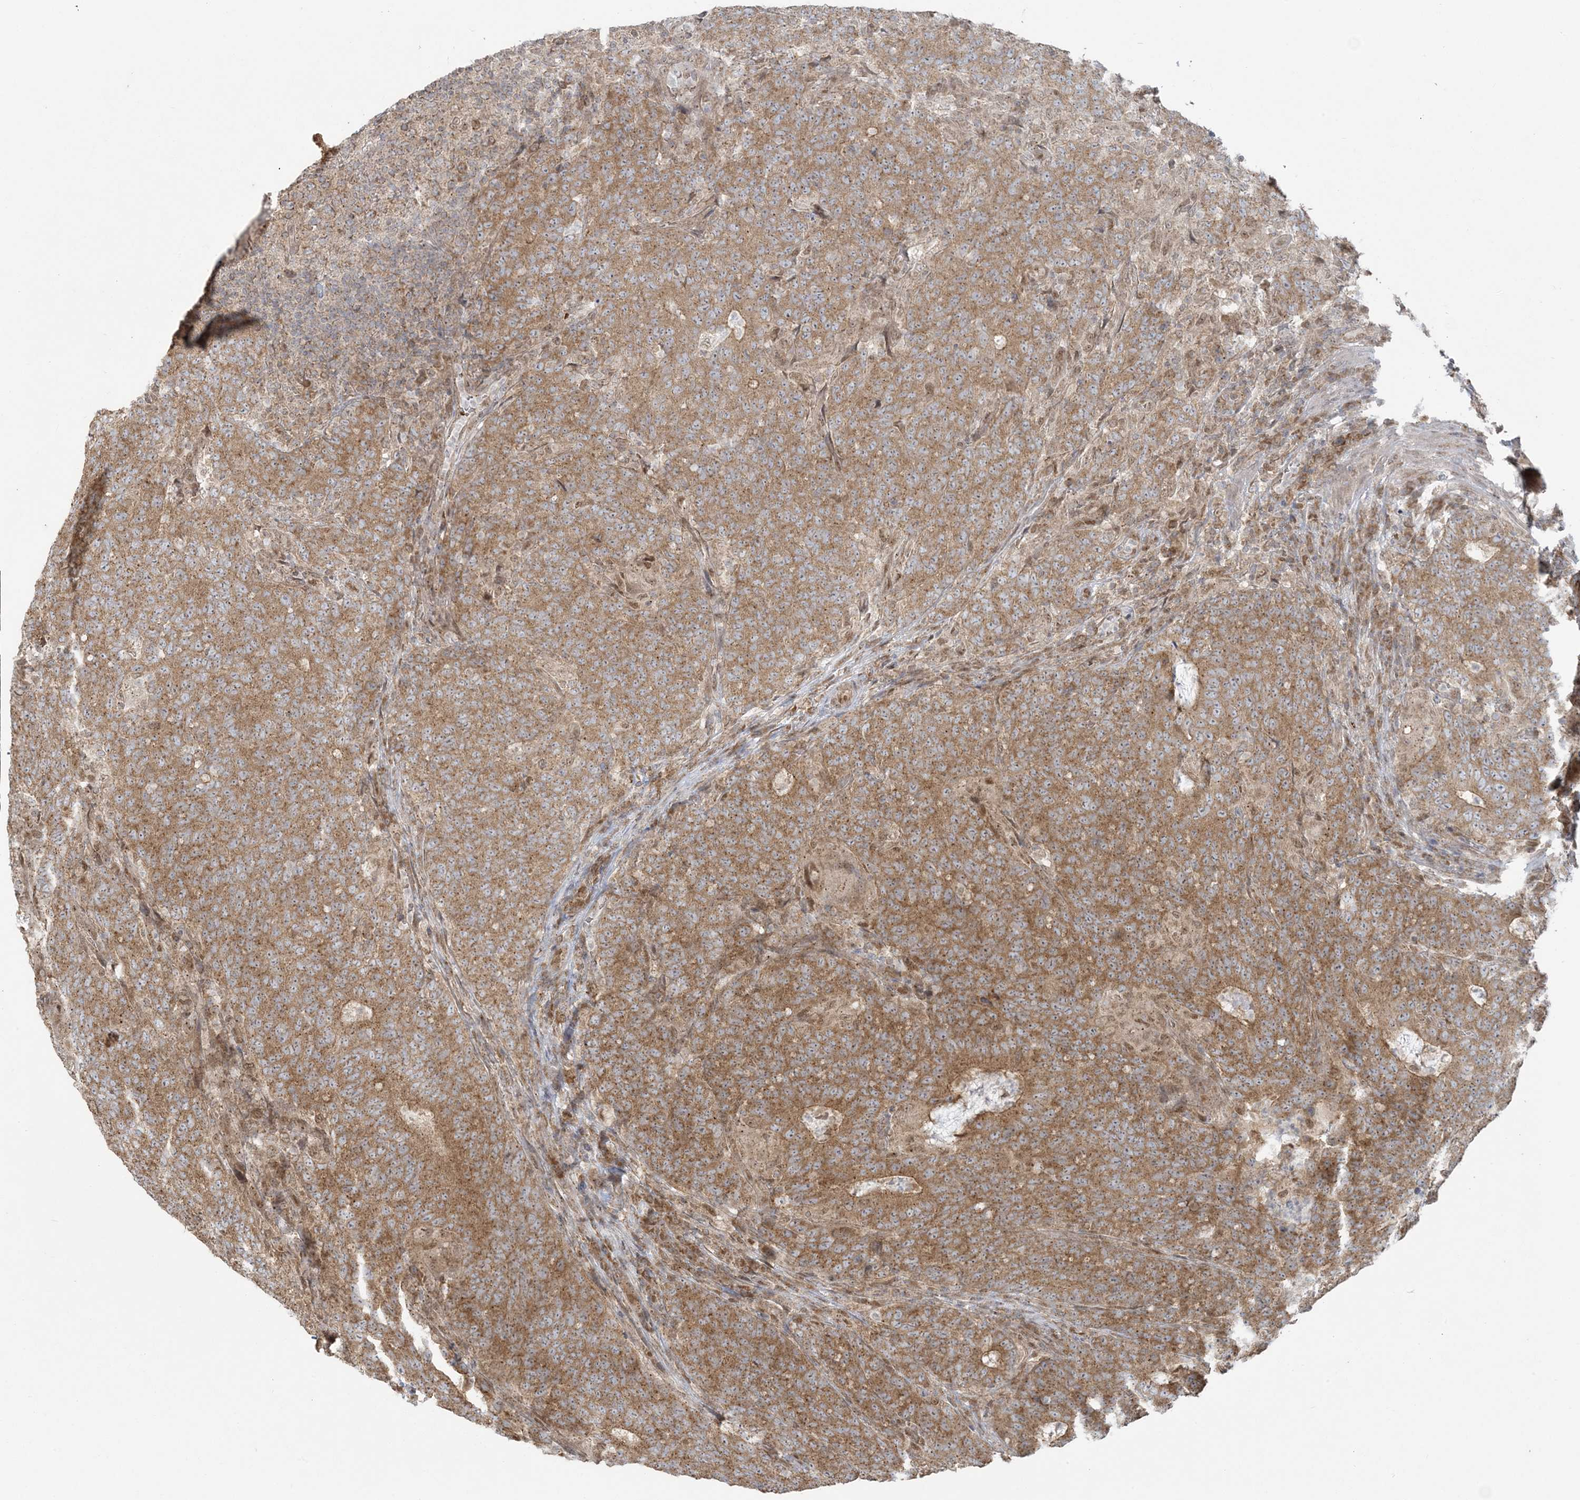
{"staining": {"intensity": "moderate", "quantity": ">75%", "location": "cytoplasmic/membranous"}, "tissue": "colorectal cancer", "cell_type": "Tumor cells", "image_type": "cancer", "snomed": [{"axis": "morphology", "description": "Normal tissue, NOS"}, {"axis": "morphology", "description": "Adenocarcinoma, NOS"}, {"axis": "topography", "description": "Colon"}], "caption": "The micrograph exhibits immunohistochemical staining of colorectal cancer. There is moderate cytoplasmic/membranous positivity is seen in approximately >75% of tumor cells.", "gene": "ABCF3", "patient": {"sex": "female", "age": 75}}